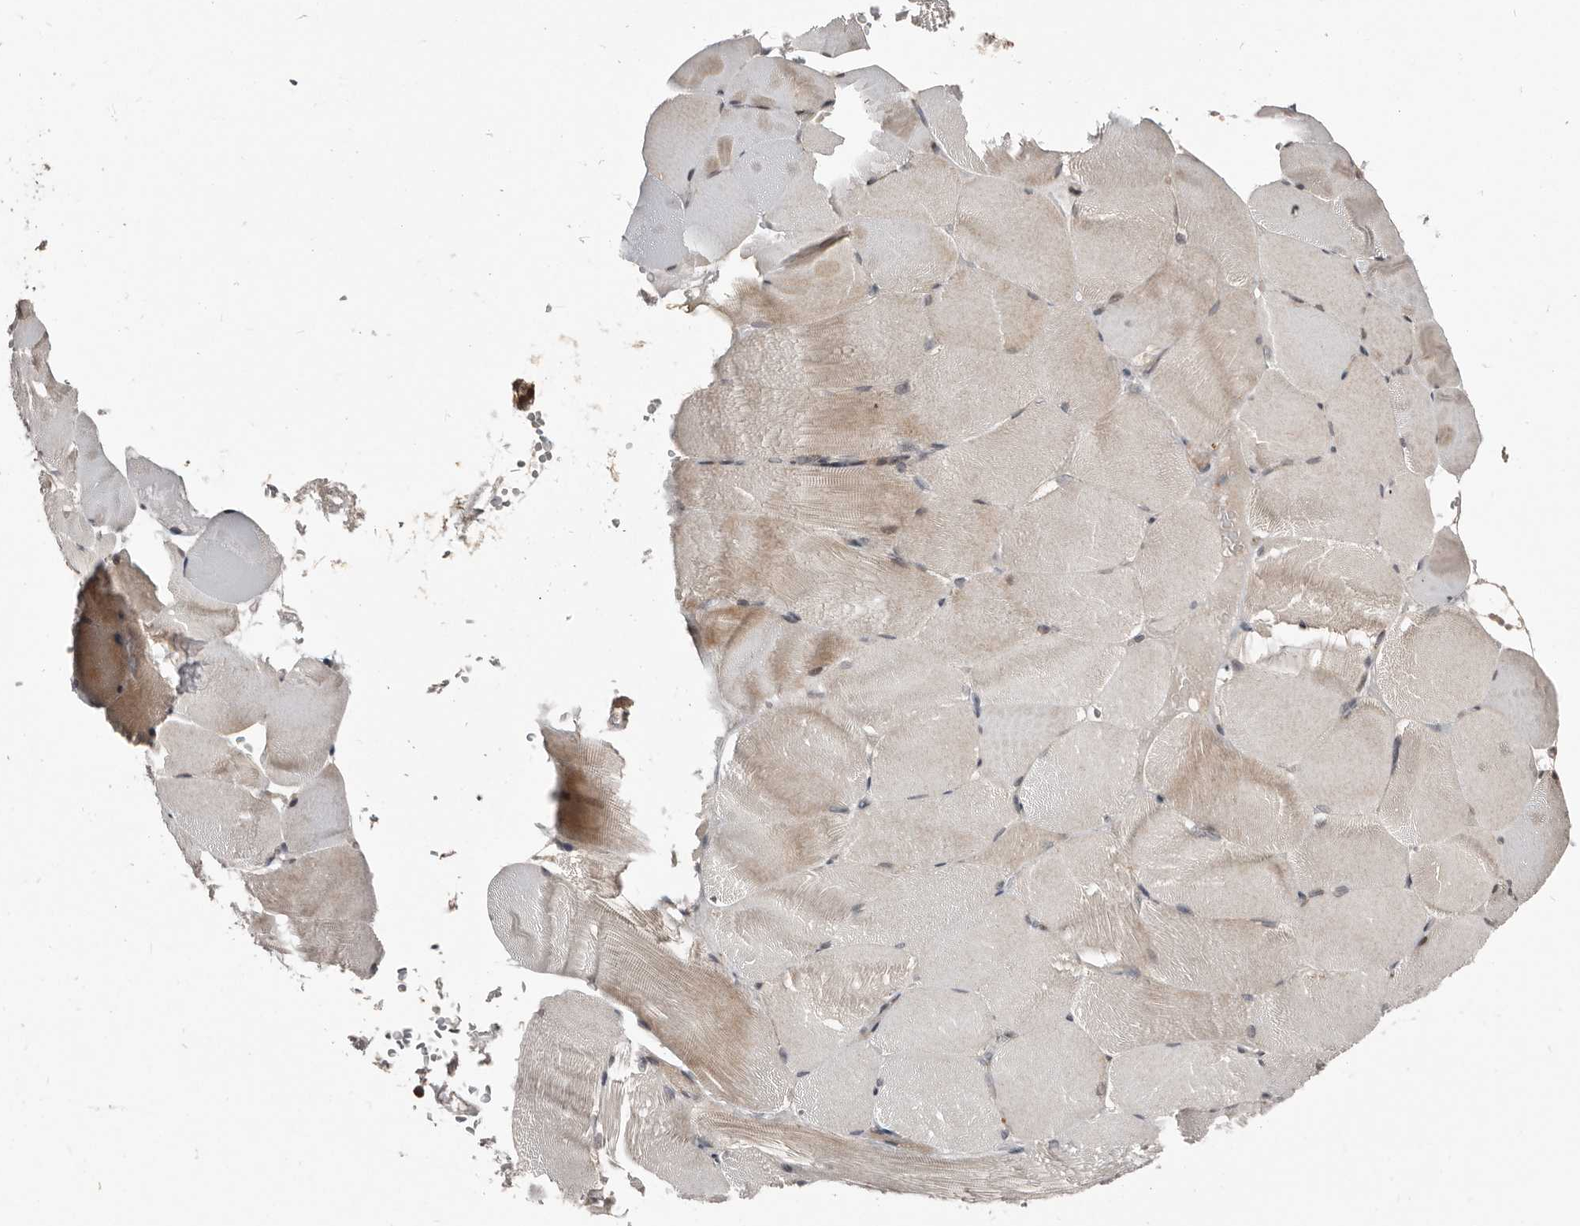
{"staining": {"intensity": "weak", "quantity": "25%-75%", "location": "cytoplasmic/membranous,nuclear"}, "tissue": "skeletal muscle", "cell_type": "Myocytes", "image_type": "normal", "snomed": [{"axis": "morphology", "description": "Normal tissue, NOS"}, {"axis": "topography", "description": "Skeletal muscle"}, {"axis": "topography", "description": "Parathyroid gland"}], "caption": "The image shows immunohistochemical staining of normal skeletal muscle. There is weak cytoplasmic/membranous,nuclear staining is seen in about 25%-75% of myocytes.", "gene": "SMYD4", "patient": {"sex": "female", "age": 37}}